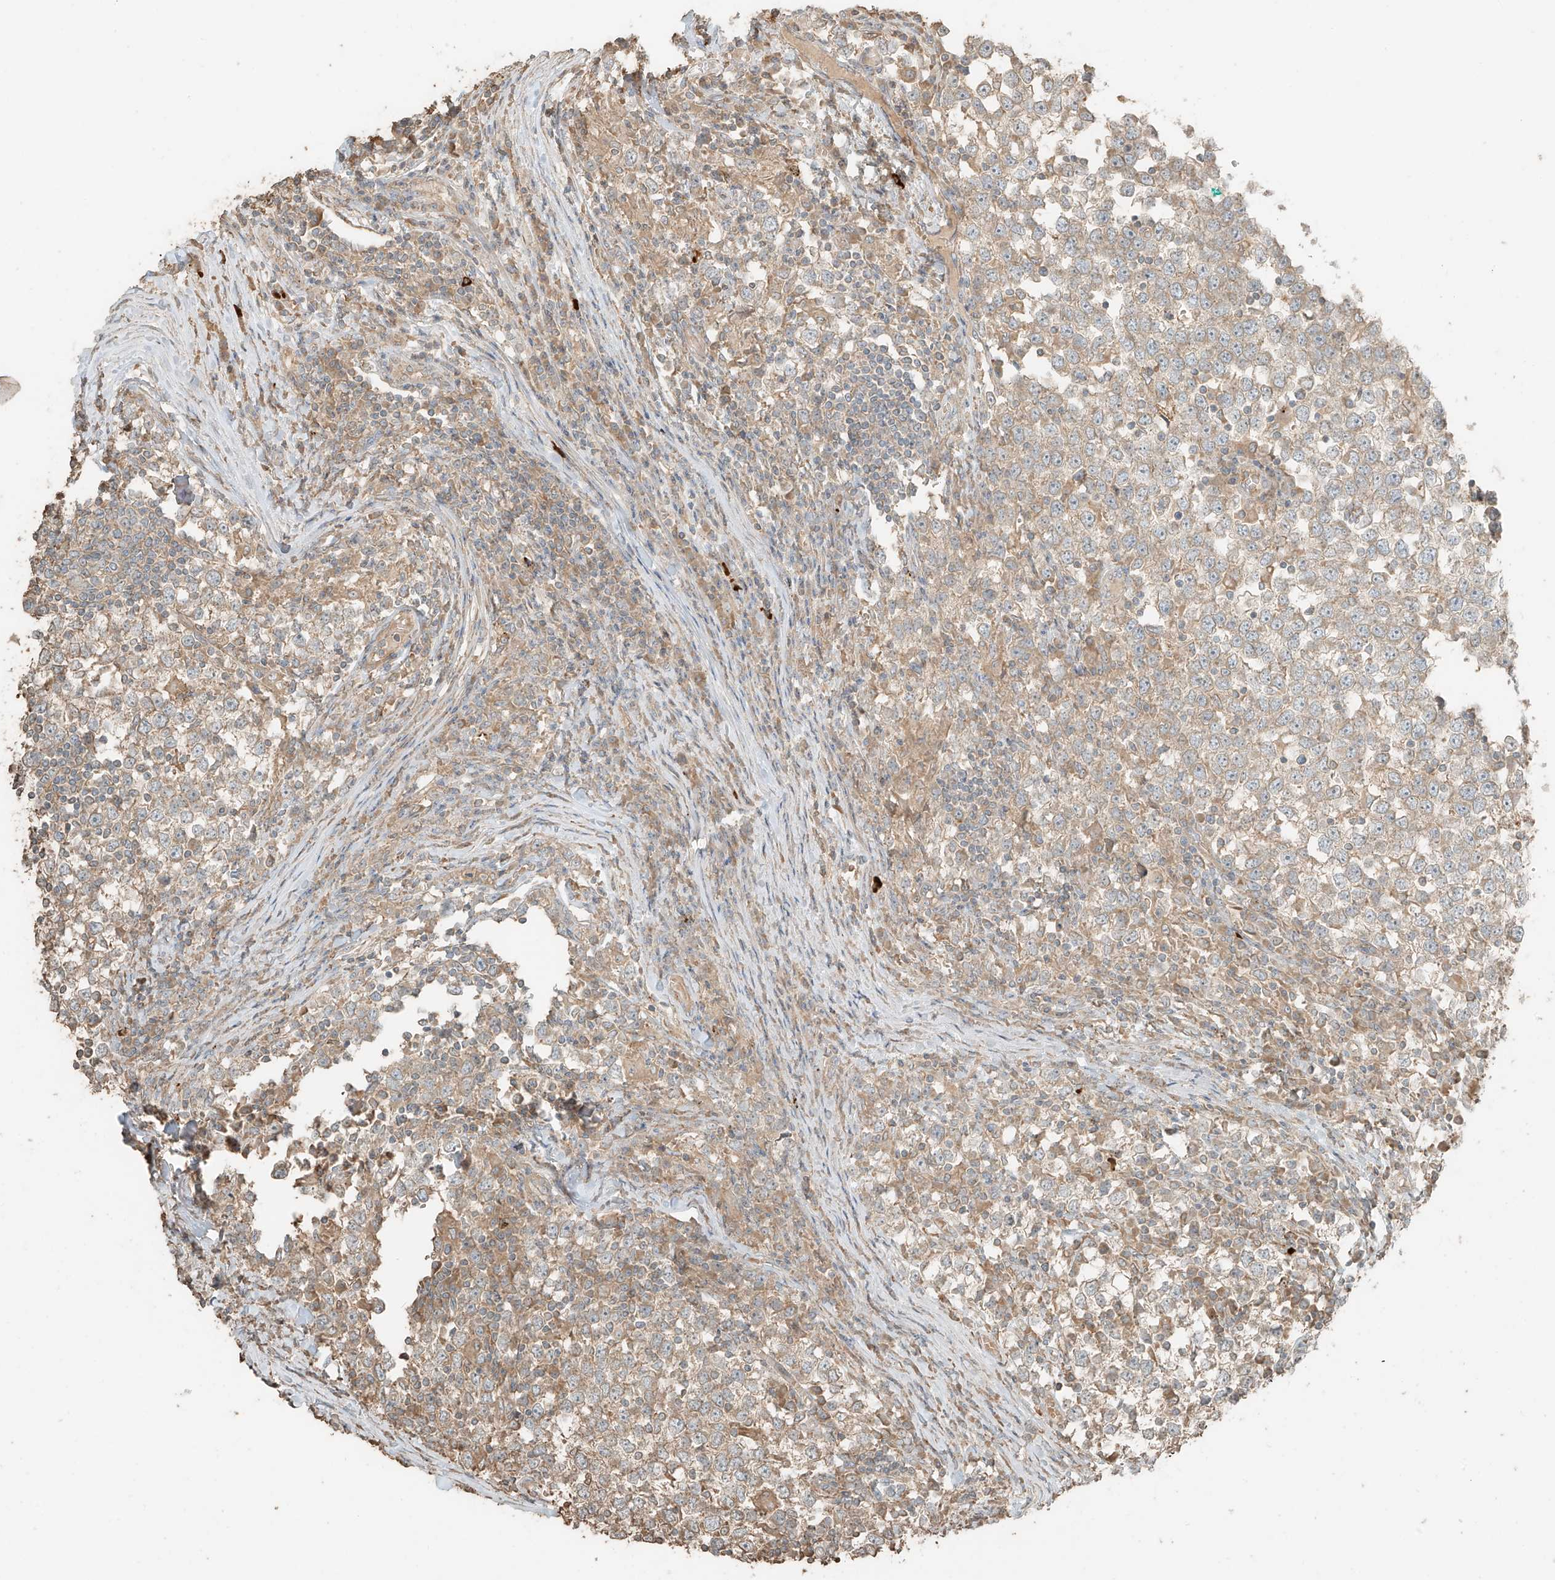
{"staining": {"intensity": "weak", "quantity": ">75%", "location": "cytoplasmic/membranous"}, "tissue": "testis cancer", "cell_type": "Tumor cells", "image_type": "cancer", "snomed": [{"axis": "morphology", "description": "Seminoma, NOS"}, {"axis": "topography", "description": "Testis"}], "caption": "Testis seminoma stained for a protein shows weak cytoplasmic/membranous positivity in tumor cells.", "gene": "RFTN2", "patient": {"sex": "male", "age": 65}}